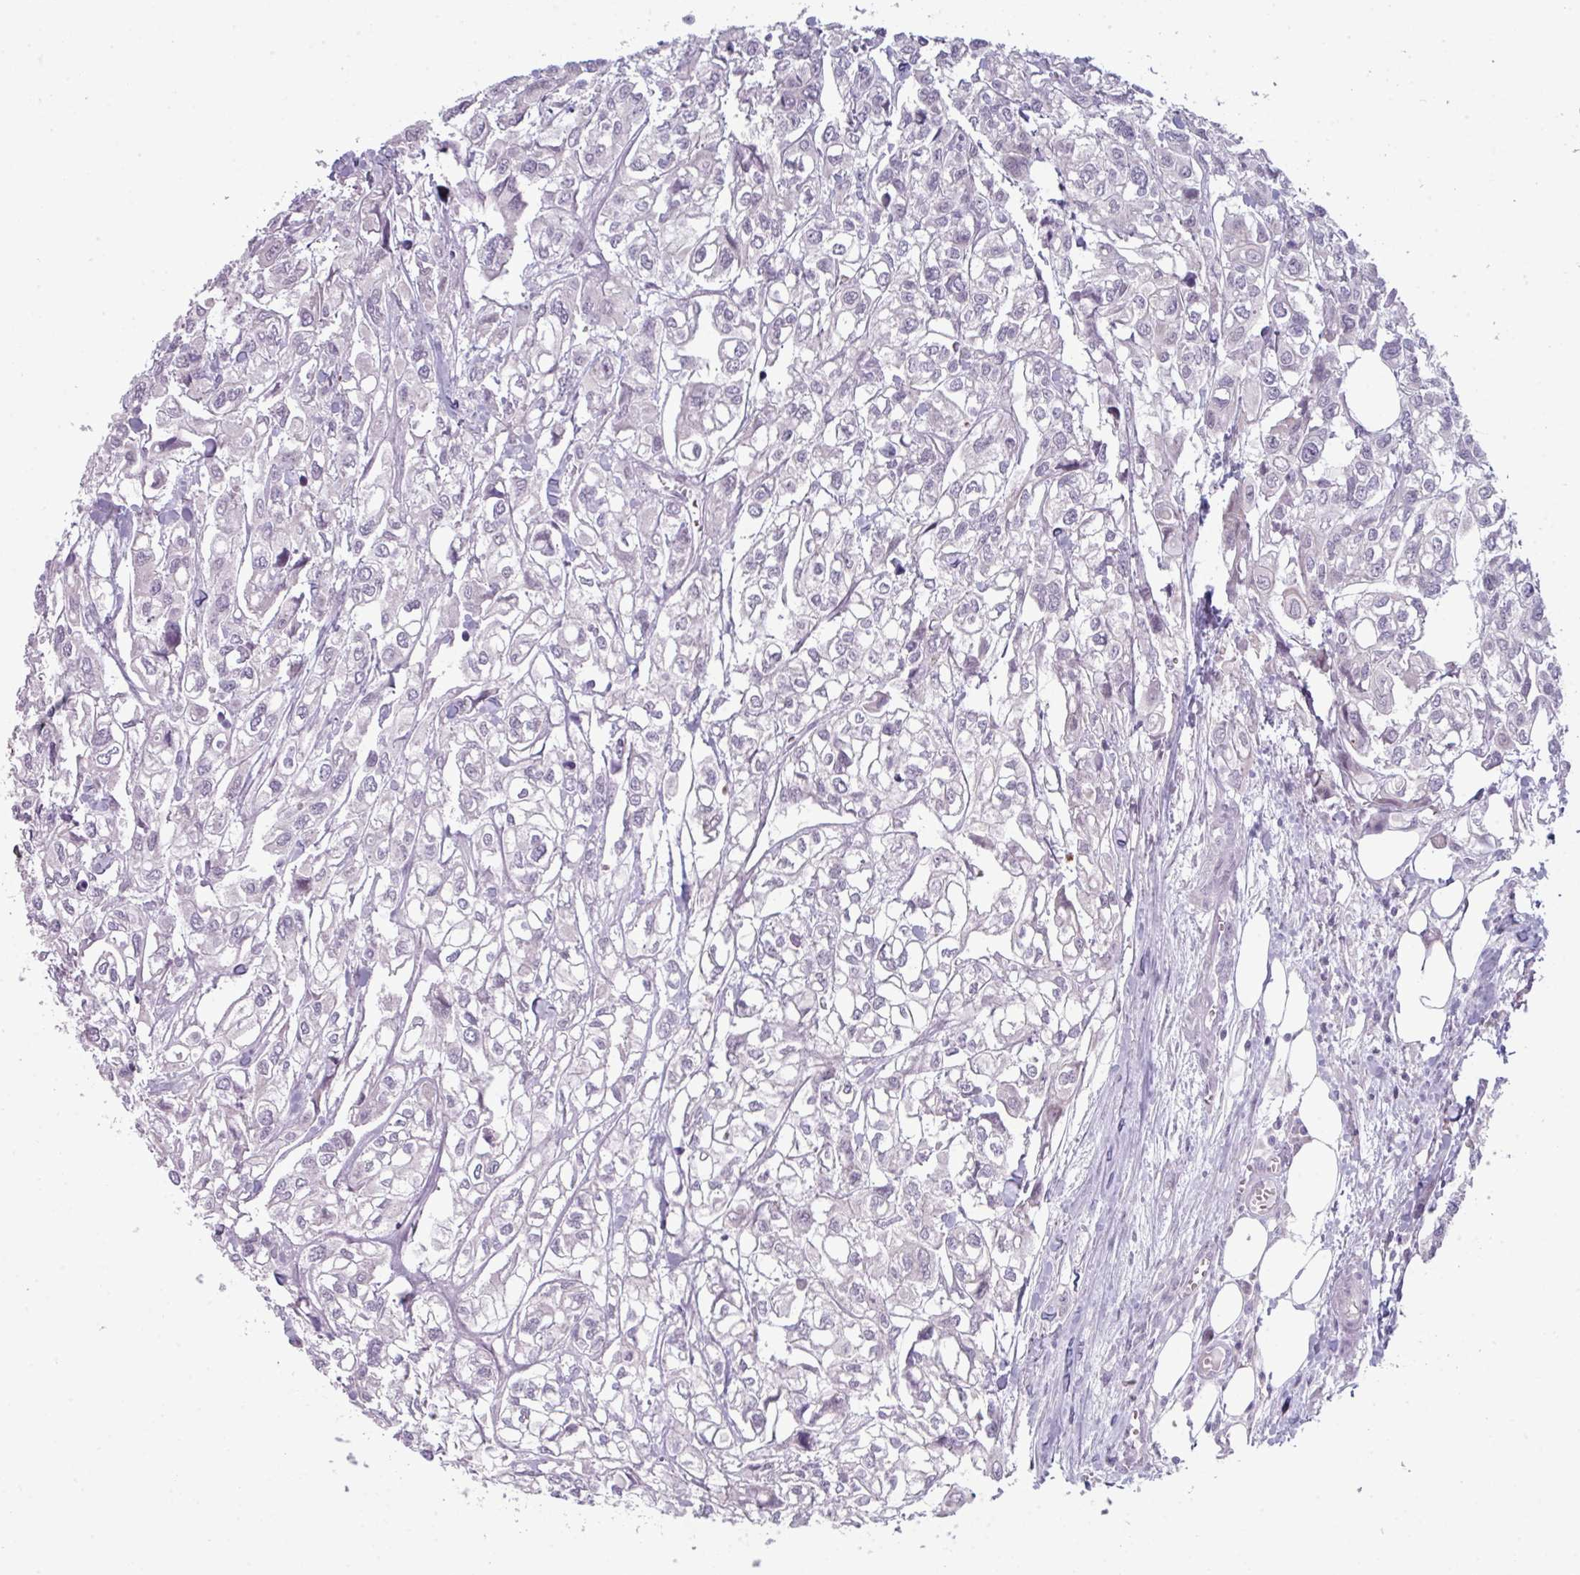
{"staining": {"intensity": "negative", "quantity": "none", "location": "none"}, "tissue": "urothelial cancer", "cell_type": "Tumor cells", "image_type": "cancer", "snomed": [{"axis": "morphology", "description": "Urothelial carcinoma, High grade"}, {"axis": "topography", "description": "Urinary bladder"}], "caption": "Tumor cells show no significant protein staining in urothelial cancer. (Brightfield microscopy of DAB (3,3'-diaminobenzidine) immunohistochemistry at high magnification).", "gene": "ZNF615", "patient": {"sex": "male", "age": 67}}